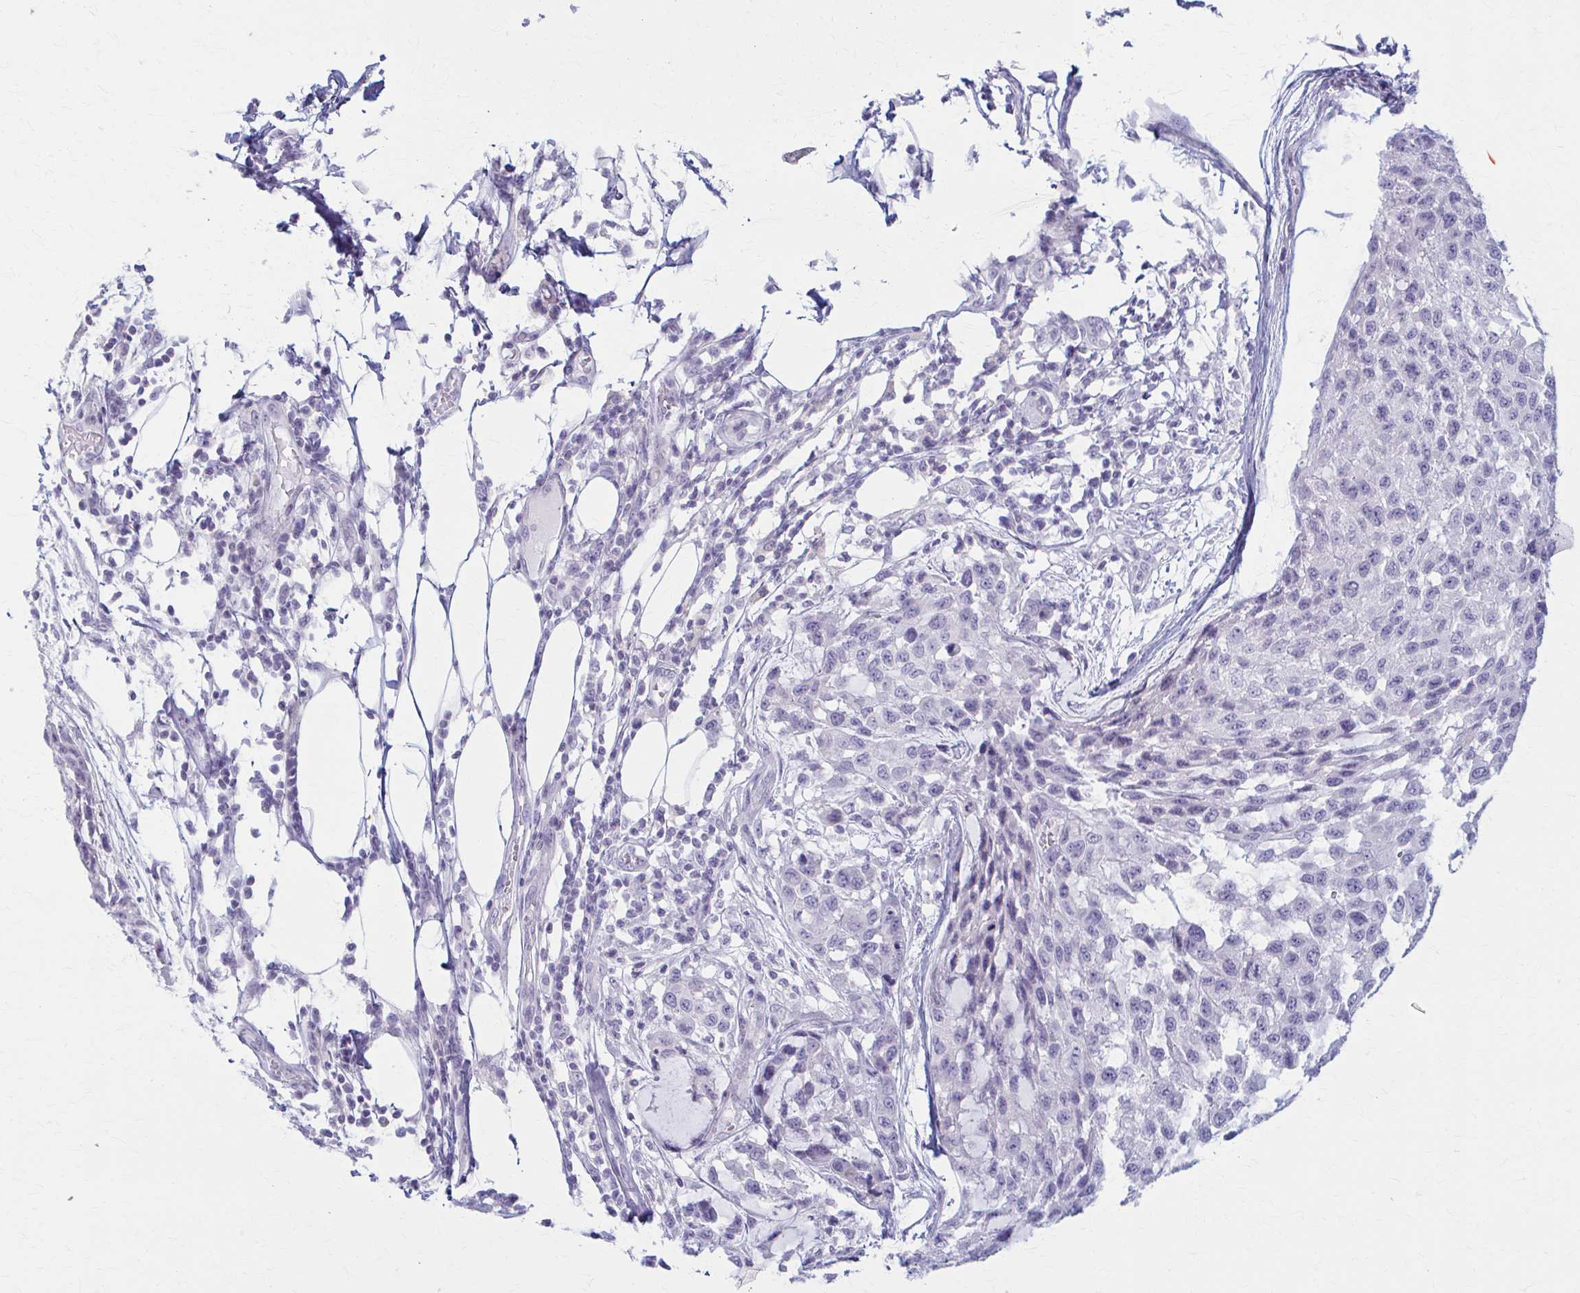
{"staining": {"intensity": "negative", "quantity": "none", "location": "none"}, "tissue": "melanoma", "cell_type": "Tumor cells", "image_type": "cancer", "snomed": [{"axis": "morphology", "description": "Malignant melanoma, NOS"}, {"axis": "topography", "description": "Skin"}], "caption": "Immunohistochemistry (IHC) micrograph of malignant melanoma stained for a protein (brown), which demonstrates no expression in tumor cells.", "gene": "LDLRAP1", "patient": {"sex": "male", "age": 62}}